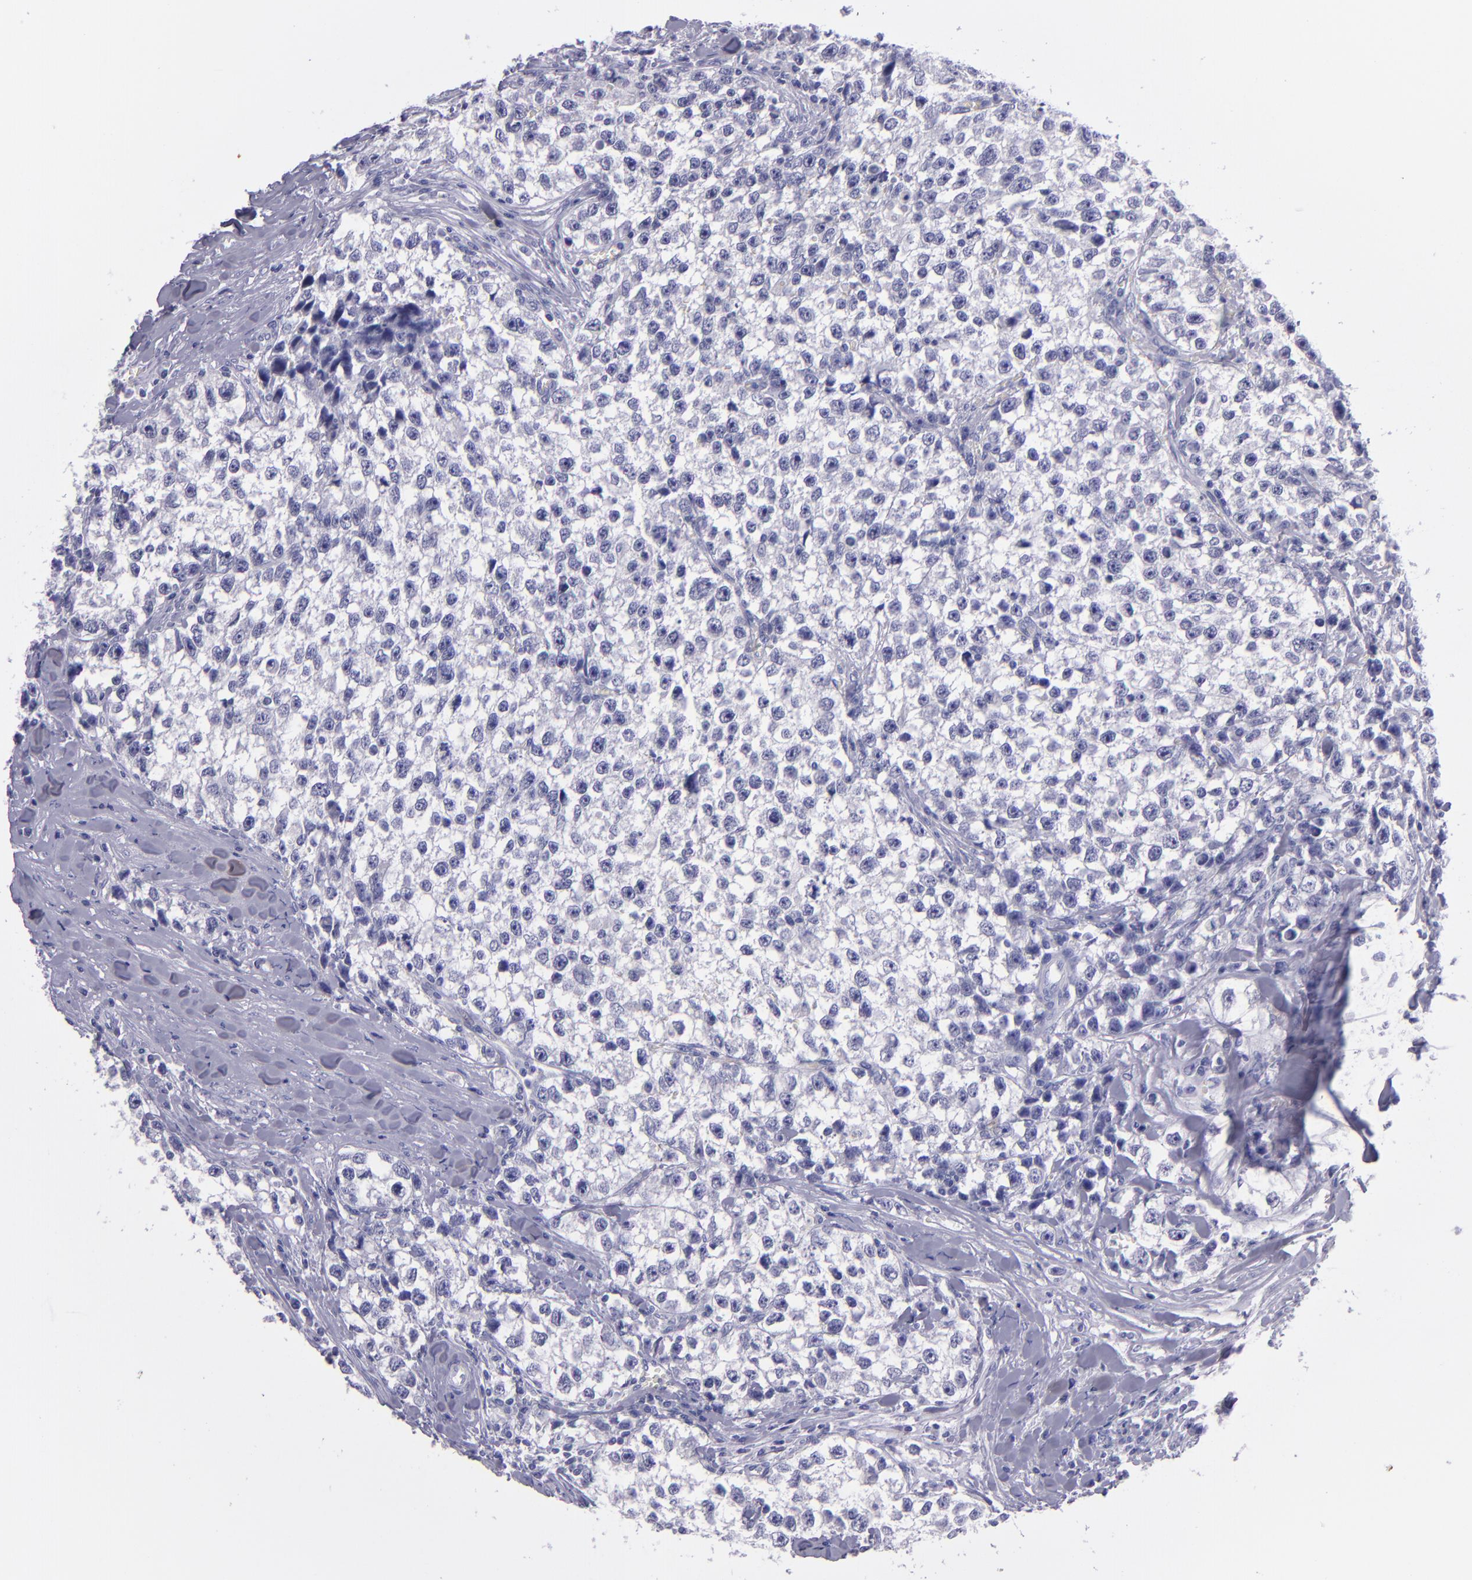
{"staining": {"intensity": "negative", "quantity": "none", "location": "none"}, "tissue": "testis cancer", "cell_type": "Tumor cells", "image_type": "cancer", "snomed": [{"axis": "morphology", "description": "Seminoma, NOS"}, {"axis": "morphology", "description": "Carcinoma, Embryonal, NOS"}, {"axis": "topography", "description": "Testis"}], "caption": "This is an immunohistochemistry (IHC) photomicrograph of human embryonal carcinoma (testis). There is no expression in tumor cells.", "gene": "TNNT3", "patient": {"sex": "male", "age": 30}}